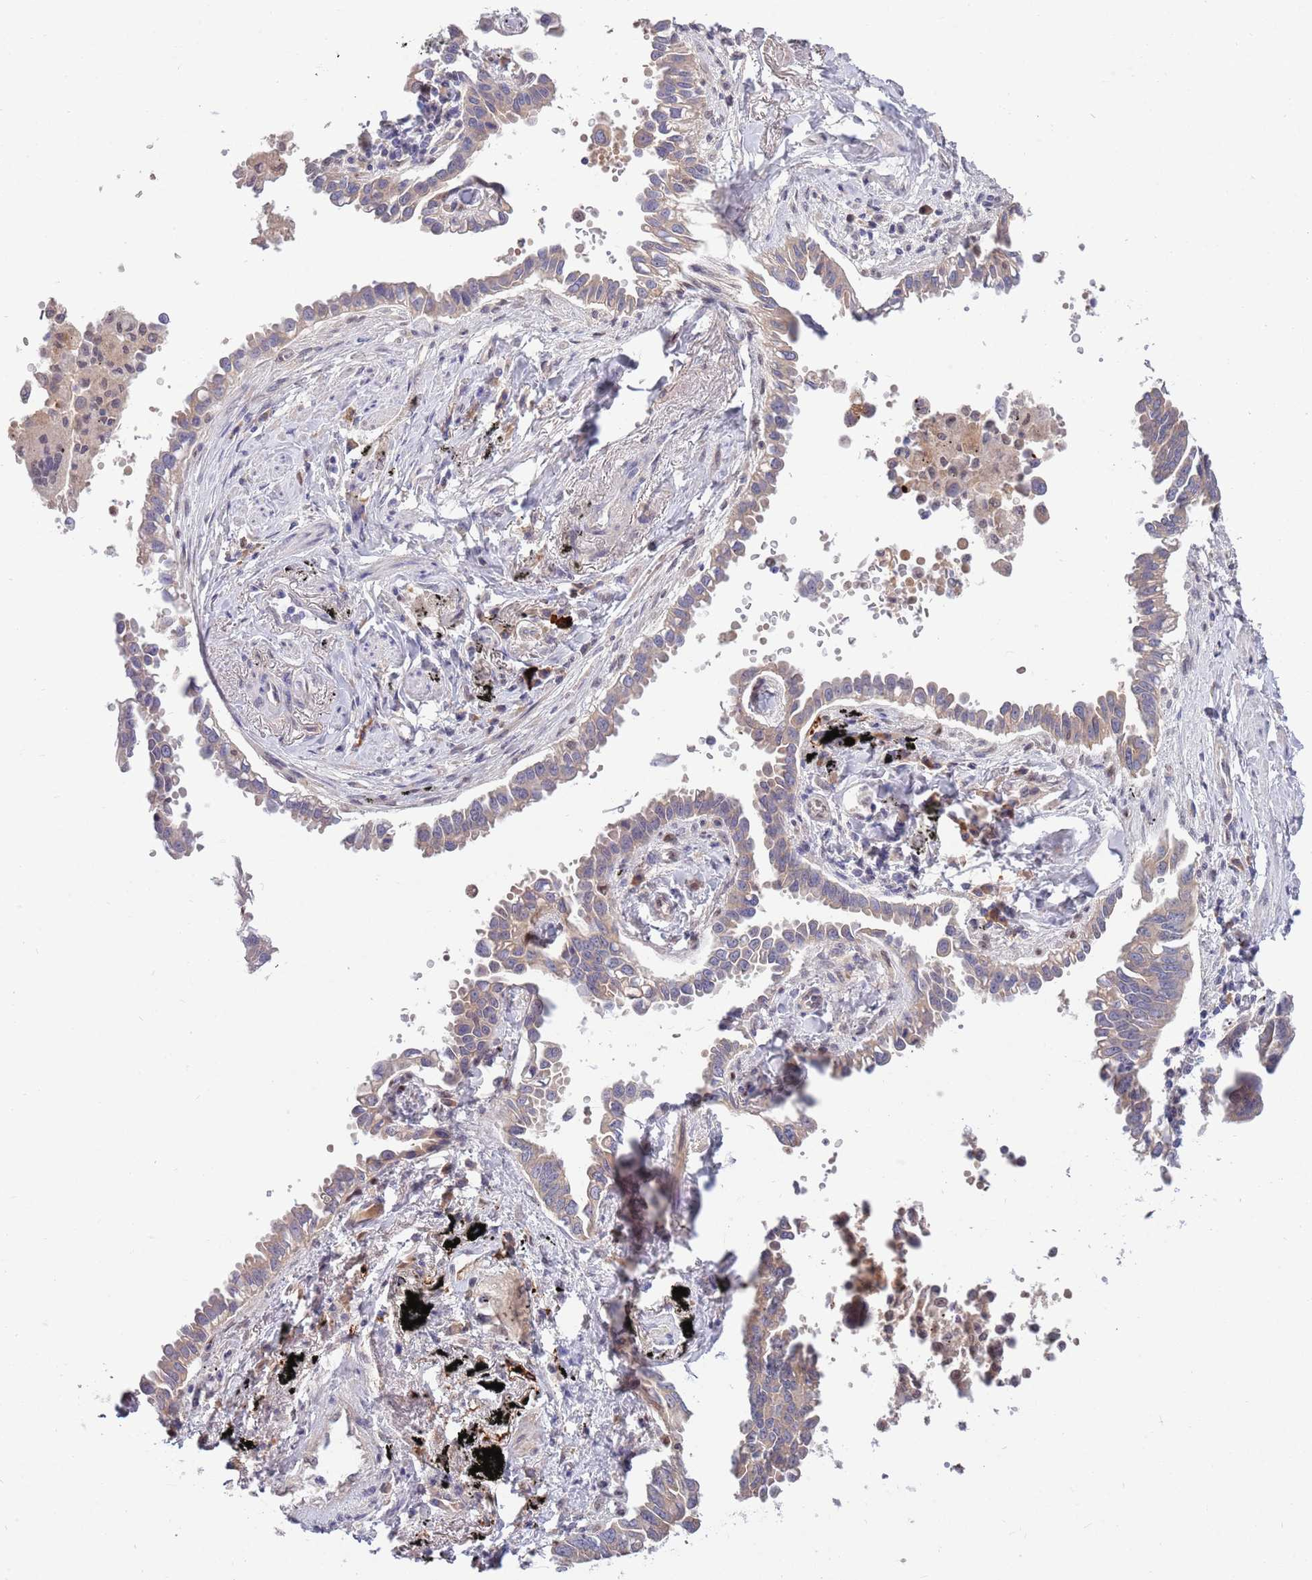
{"staining": {"intensity": "weak", "quantity": "25%-75%", "location": "cytoplasmic/membranous"}, "tissue": "lung cancer", "cell_type": "Tumor cells", "image_type": "cancer", "snomed": [{"axis": "morphology", "description": "Adenocarcinoma, NOS"}, {"axis": "topography", "description": "Lung"}], "caption": "Lung adenocarcinoma stained with DAB immunohistochemistry (IHC) displays low levels of weak cytoplasmic/membranous positivity in about 25%-75% of tumor cells.", "gene": "NLRP6", "patient": {"sex": "male", "age": 67}}